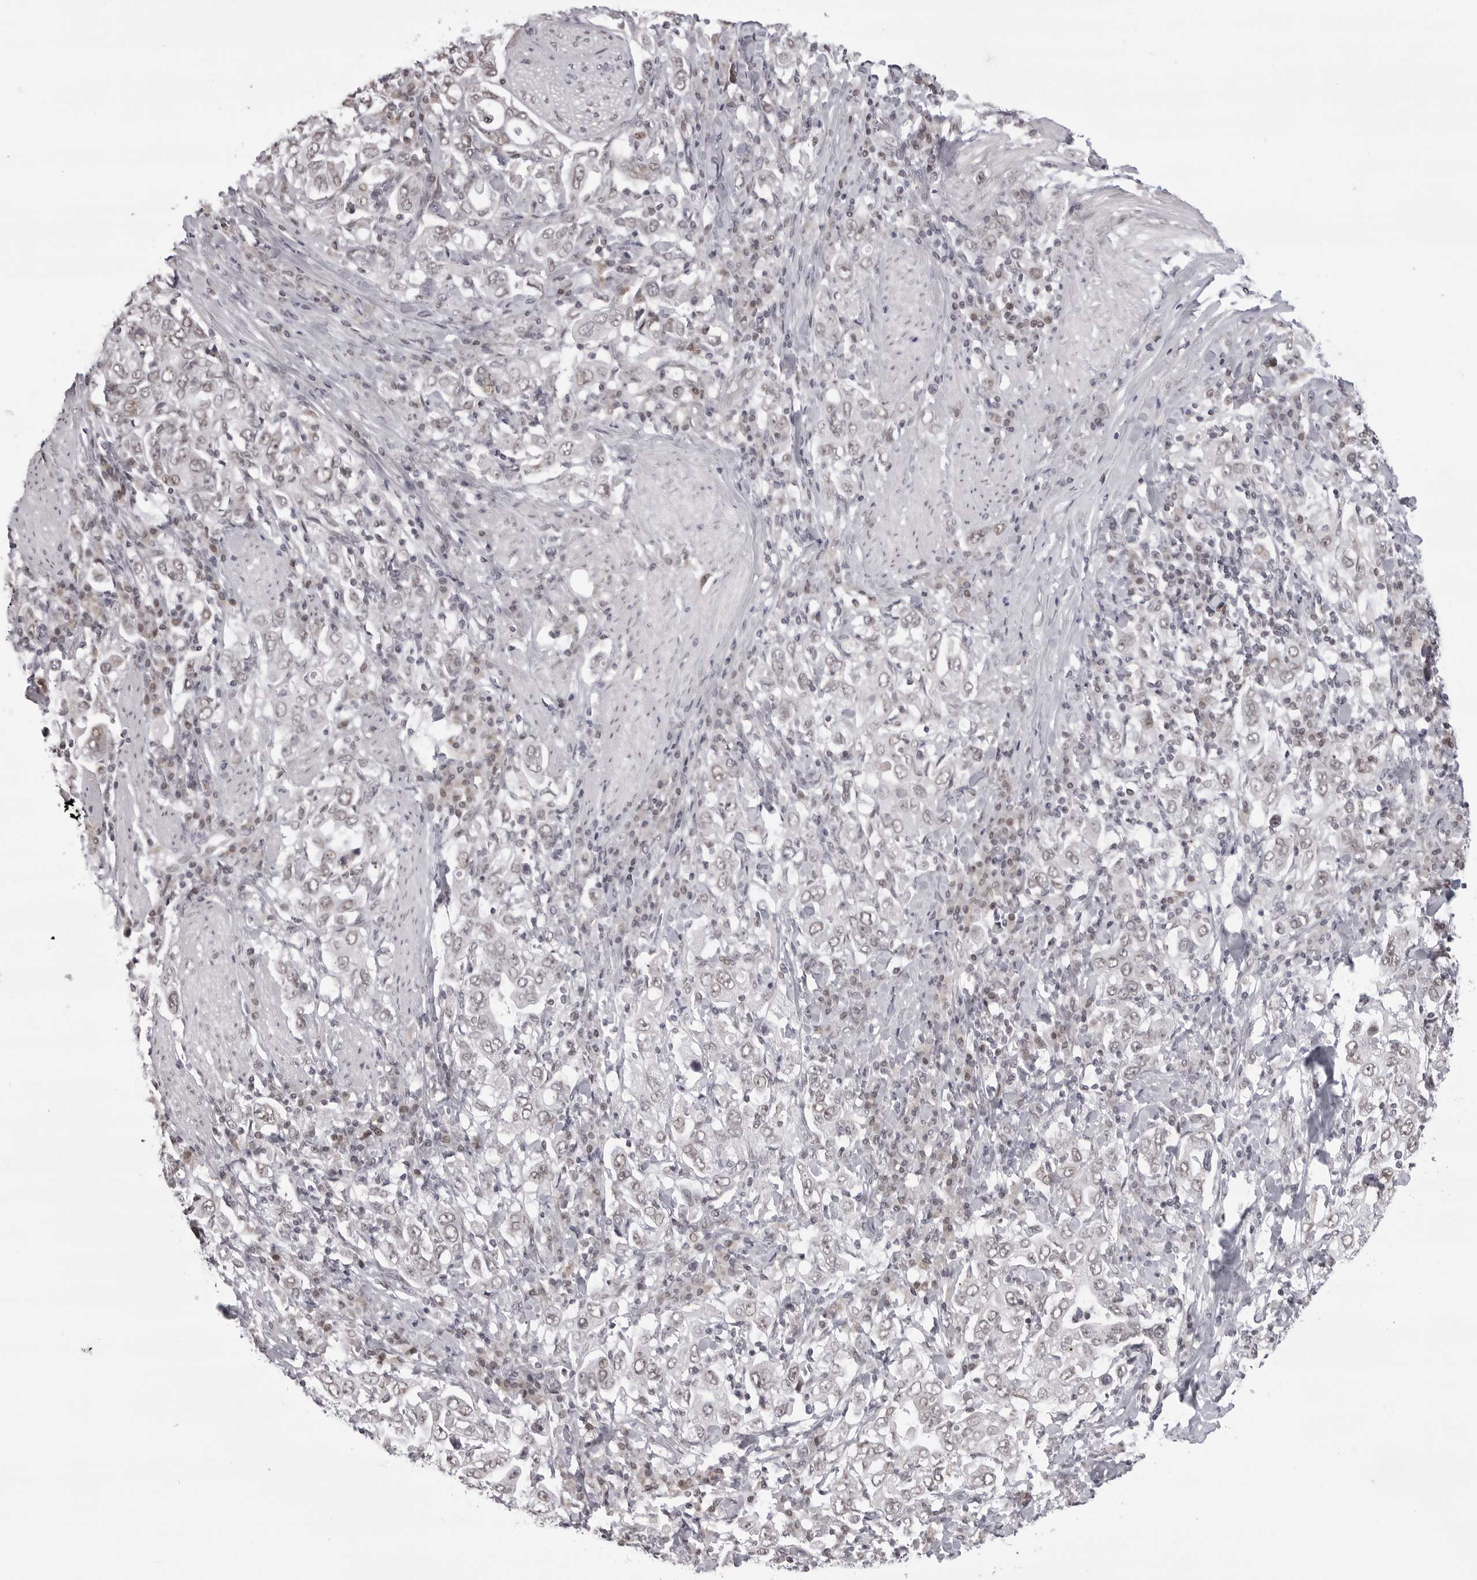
{"staining": {"intensity": "weak", "quantity": "25%-75%", "location": "nuclear"}, "tissue": "stomach cancer", "cell_type": "Tumor cells", "image_type": "cancer", "snomed": [{"axis": "morphology", "description": "Adenocarcinoma, NOS"}, {"axis": "topography", "description": "Stomach, upper"}], "caption": "Stomach cancer stained for a protein (brown) reveals weak nuclear positive positivity in about 25%-75% of tumor cells.", "gene": "PHF3", "patient": {"sex": "male", "age": 62}}